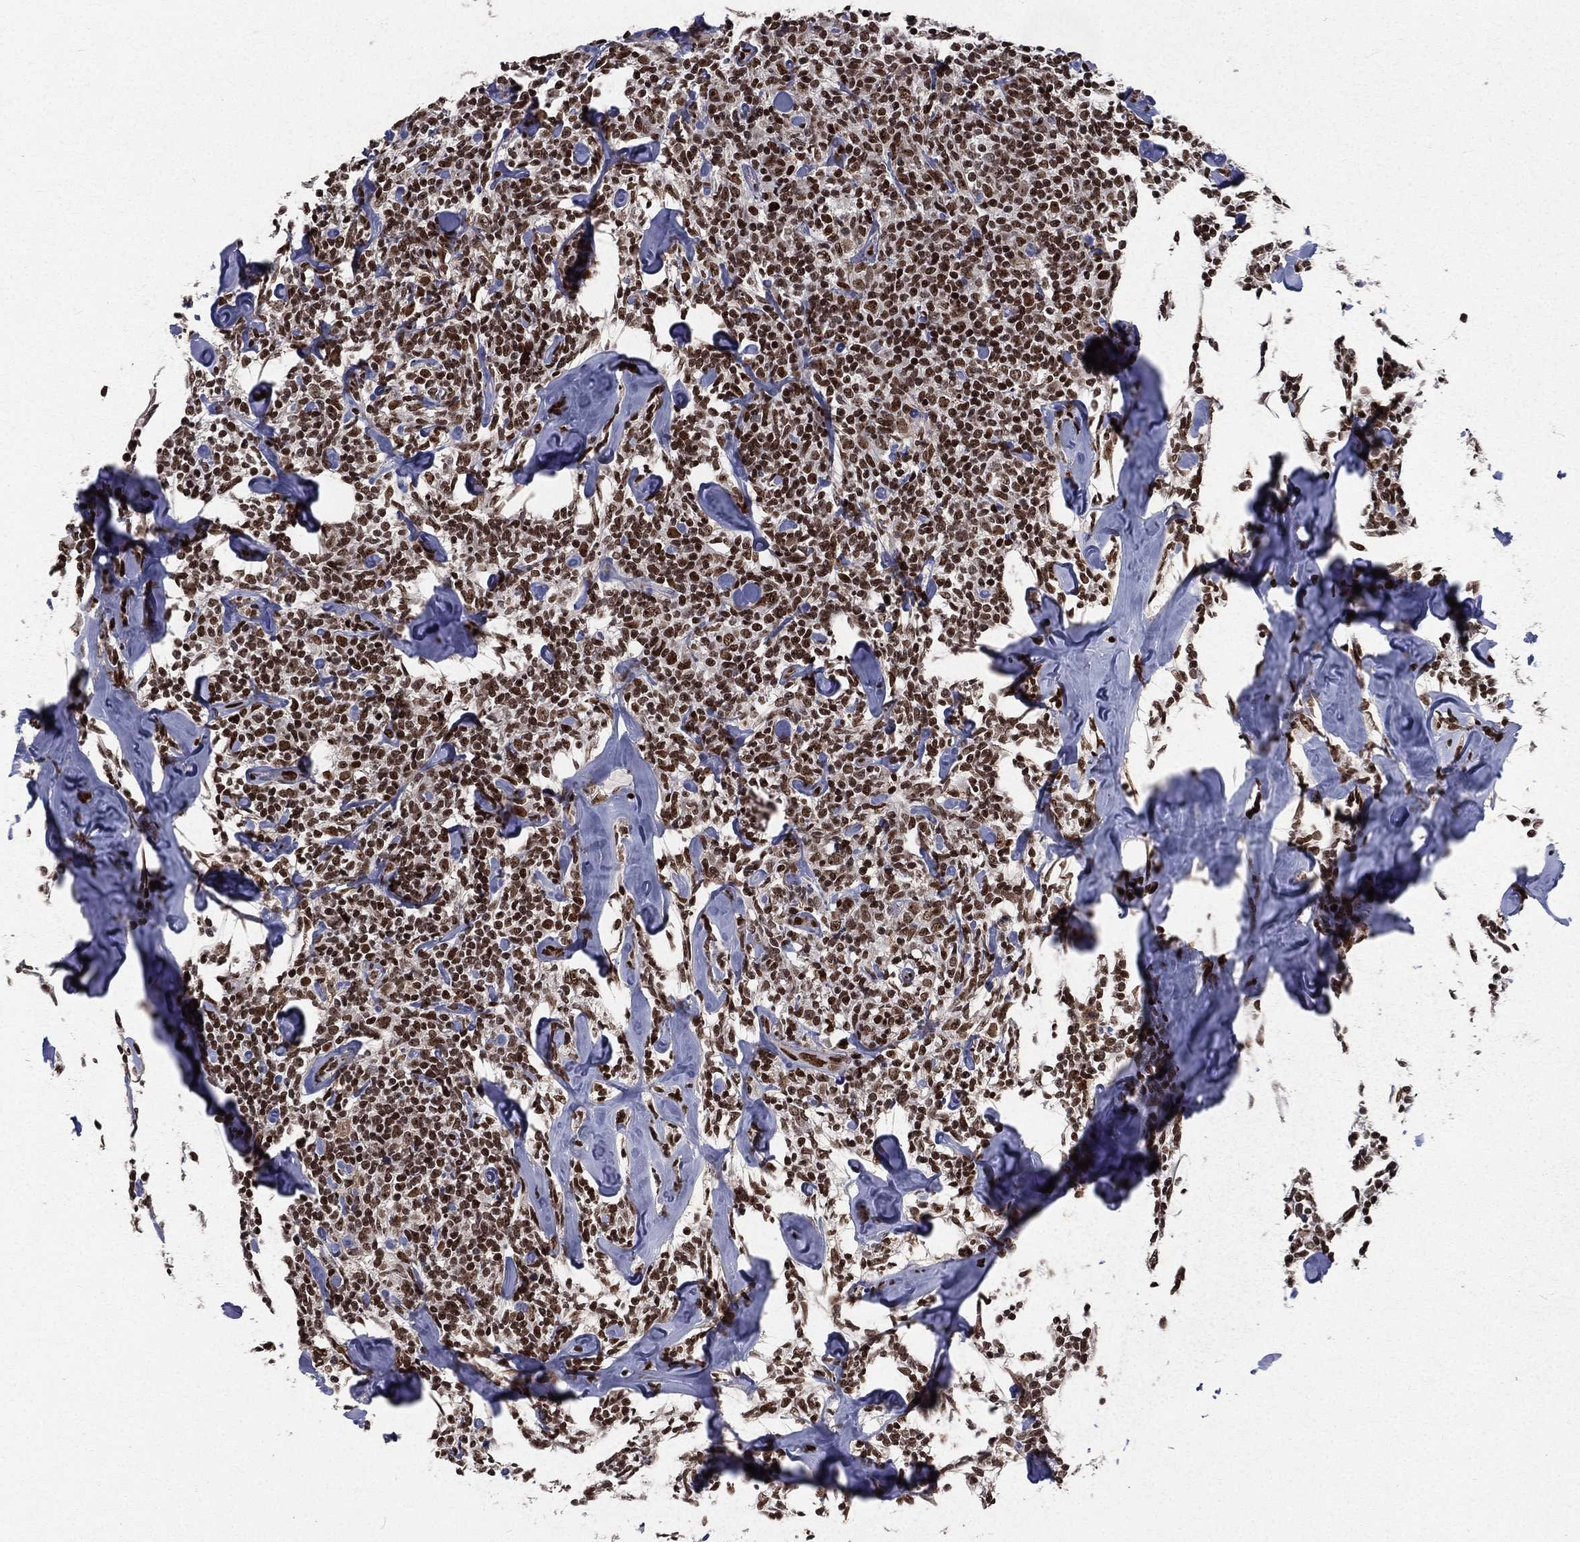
{"staining": {"intensity": "strong", "quantity": ">75%", "location": "nuclear"}, "tissue": "lymphoma", "cell_type": "Tumor cells", "image_type": "cancer", "snomed": [{"axis": "morphology", "description": "Malignant lymphoma, non-Hodgkin's type, Low grade"}, {"axis": "topography", "description": "Lymph node"}], "caption": "Protein expression analysis of human lymphoma reveals strong nuclear expression in about >75% of tumor cells. The protein is shown in brown color, while the nuclei are stained blue.", "gene": "POLB", "patient": {"sex": "female", "age": 56}}